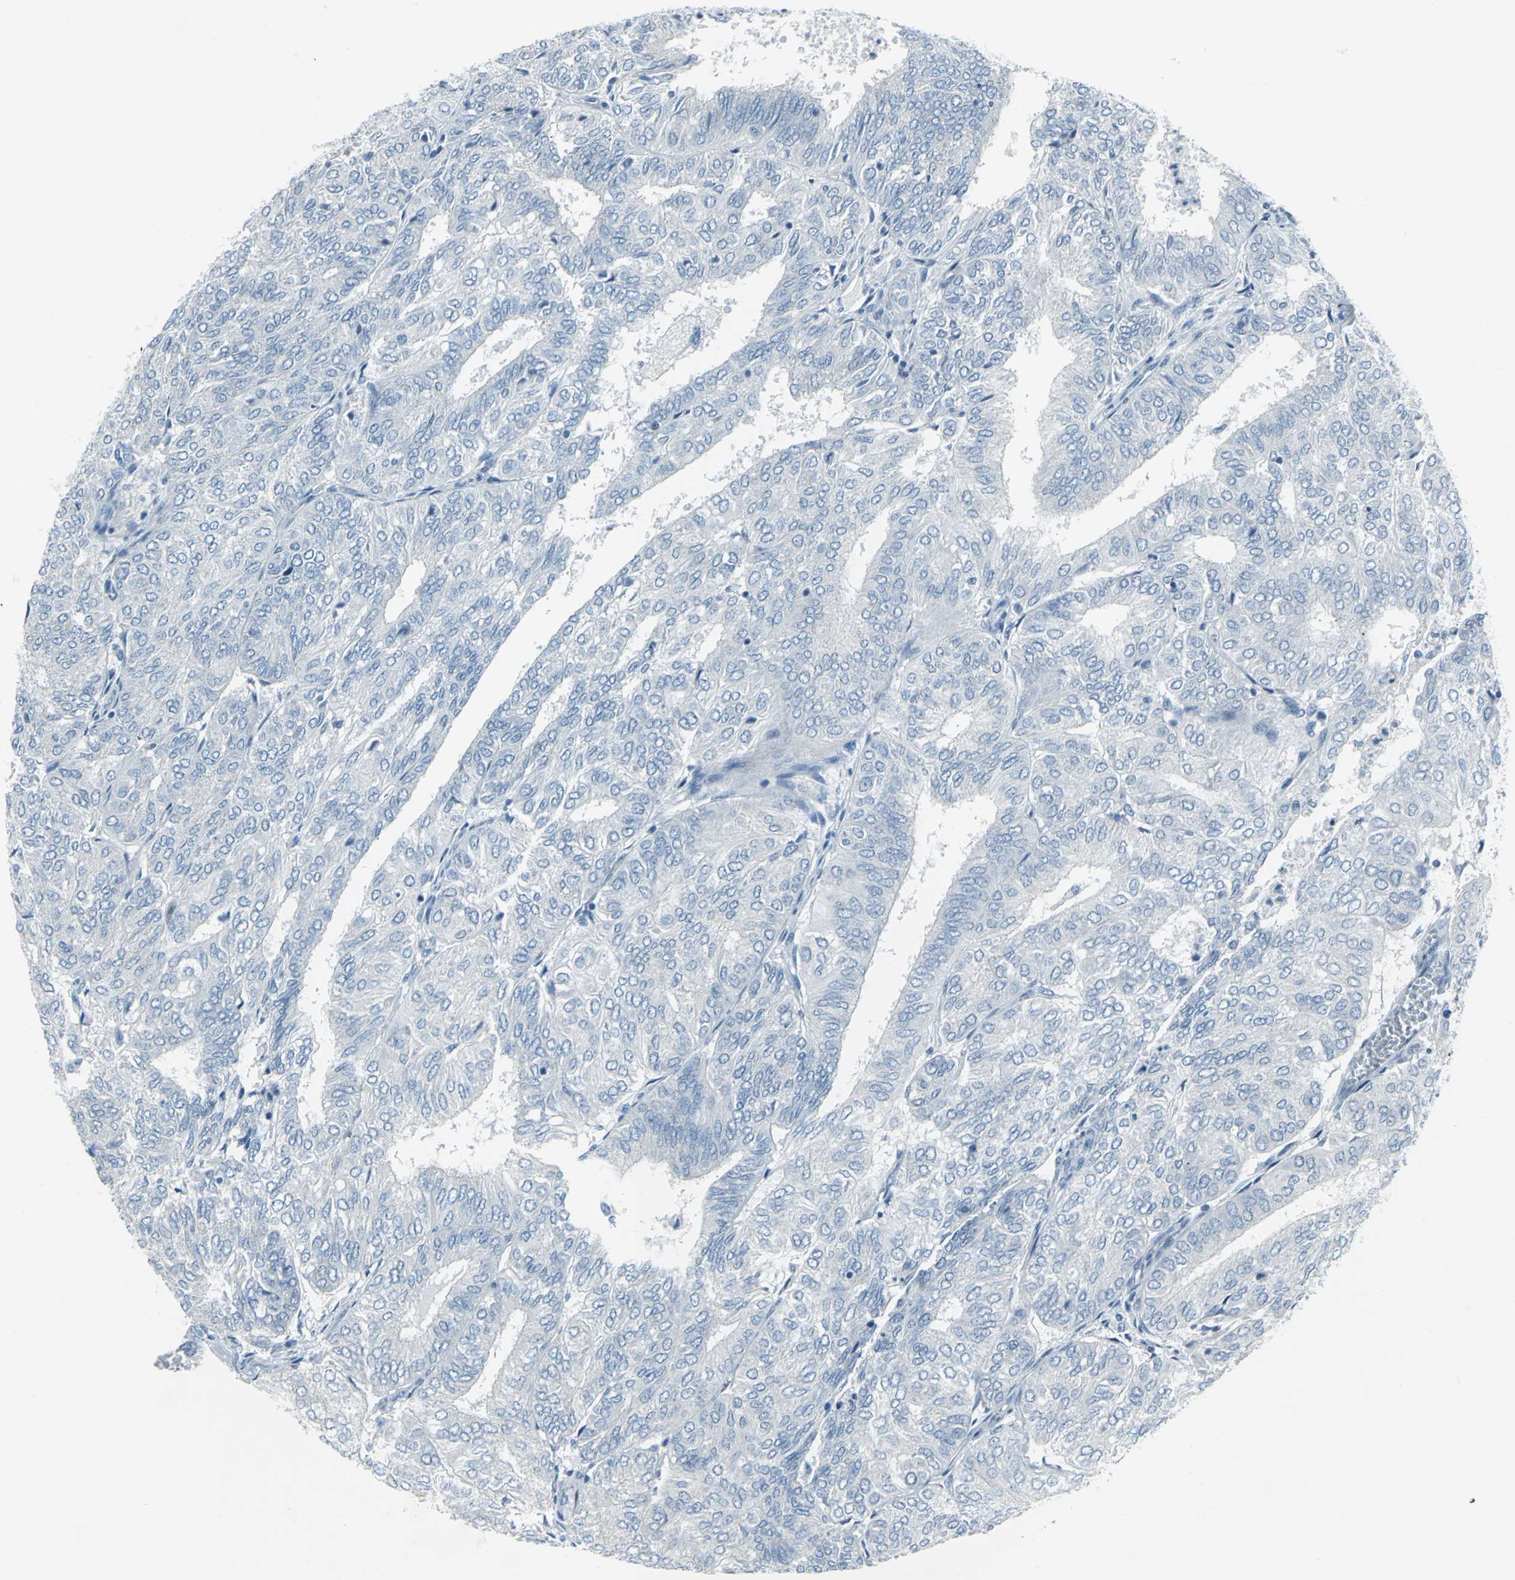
{"staining": {"intensity": "negative", "quantity": "none", "location": "none"}, "tissue": "endometrial cancer", "cell_type": "Tumor cells", "image_type": "cancer", "snomed": [{"axis": "morphology", "description": "Adenocarcinoma, NOS"}, {"axis": "topography", "description": "Uterus"}], "caption": "Endometrial cancer stained for a protein using IHC shows no positivity tumor cells.", "gene": "DNAI2", "patient": {"sex": "female", "age": 60}}